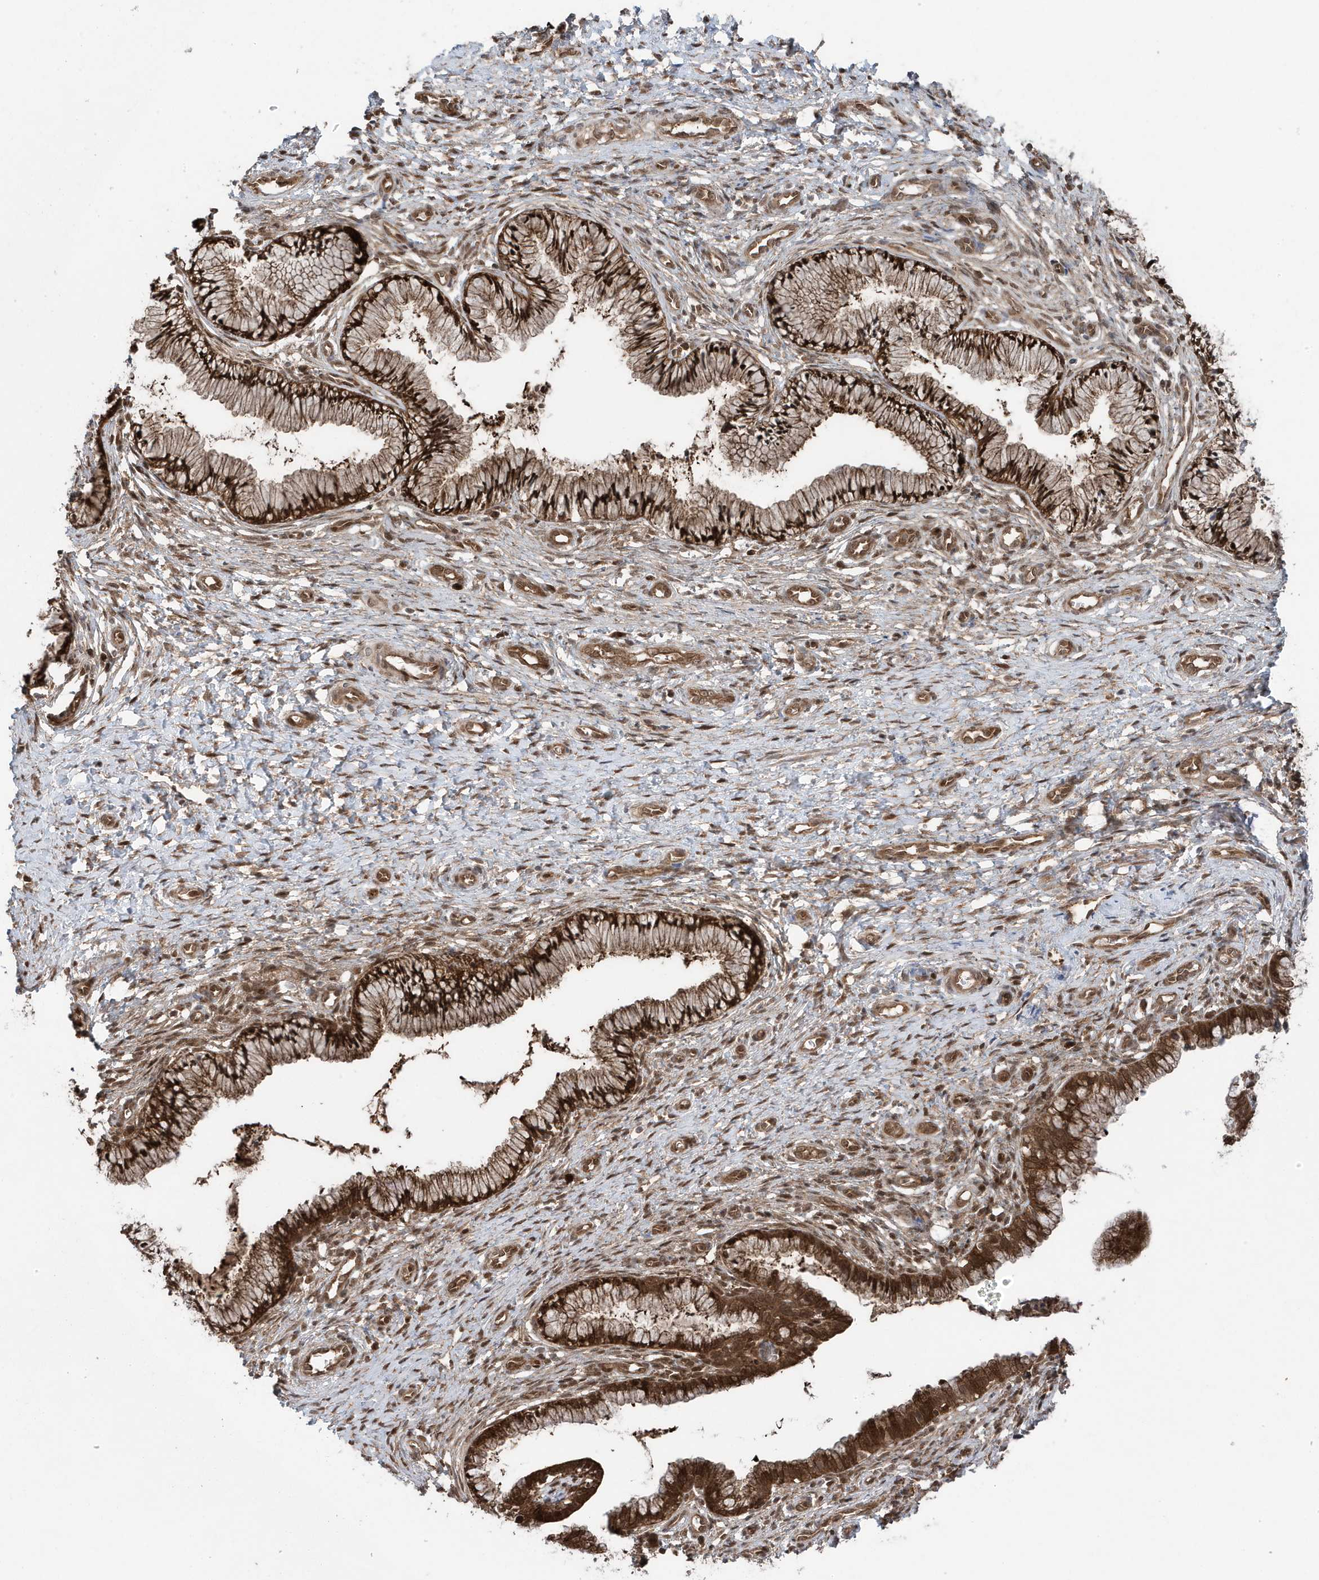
{"staining": {"intensity": "strong", "quantity": ">75%", "location": "cytoplasmic/membranous,nuclear"}, "tissue": "cervix", "cell_type": "Glandular cells", "image_type": "normal", "snomed": [{"axis": "morphology", "description": "Normal tissue, NOS"}, {"axis": "topography", "description": "Cervix"}], "caption": "High-magnification brightfield microscopy of unremarkable cervix stained with DAB (3,3'-diaminobenzidine) (brown) and counterstained with hematoxylin (blue). glandular cells exhibit strong cytoplasmic/membranous,nuclear expression is identified in approximately>75% of cells.", "gene": "MAPK1IP1L", "patient": {"sex": "female", "age": 36}}